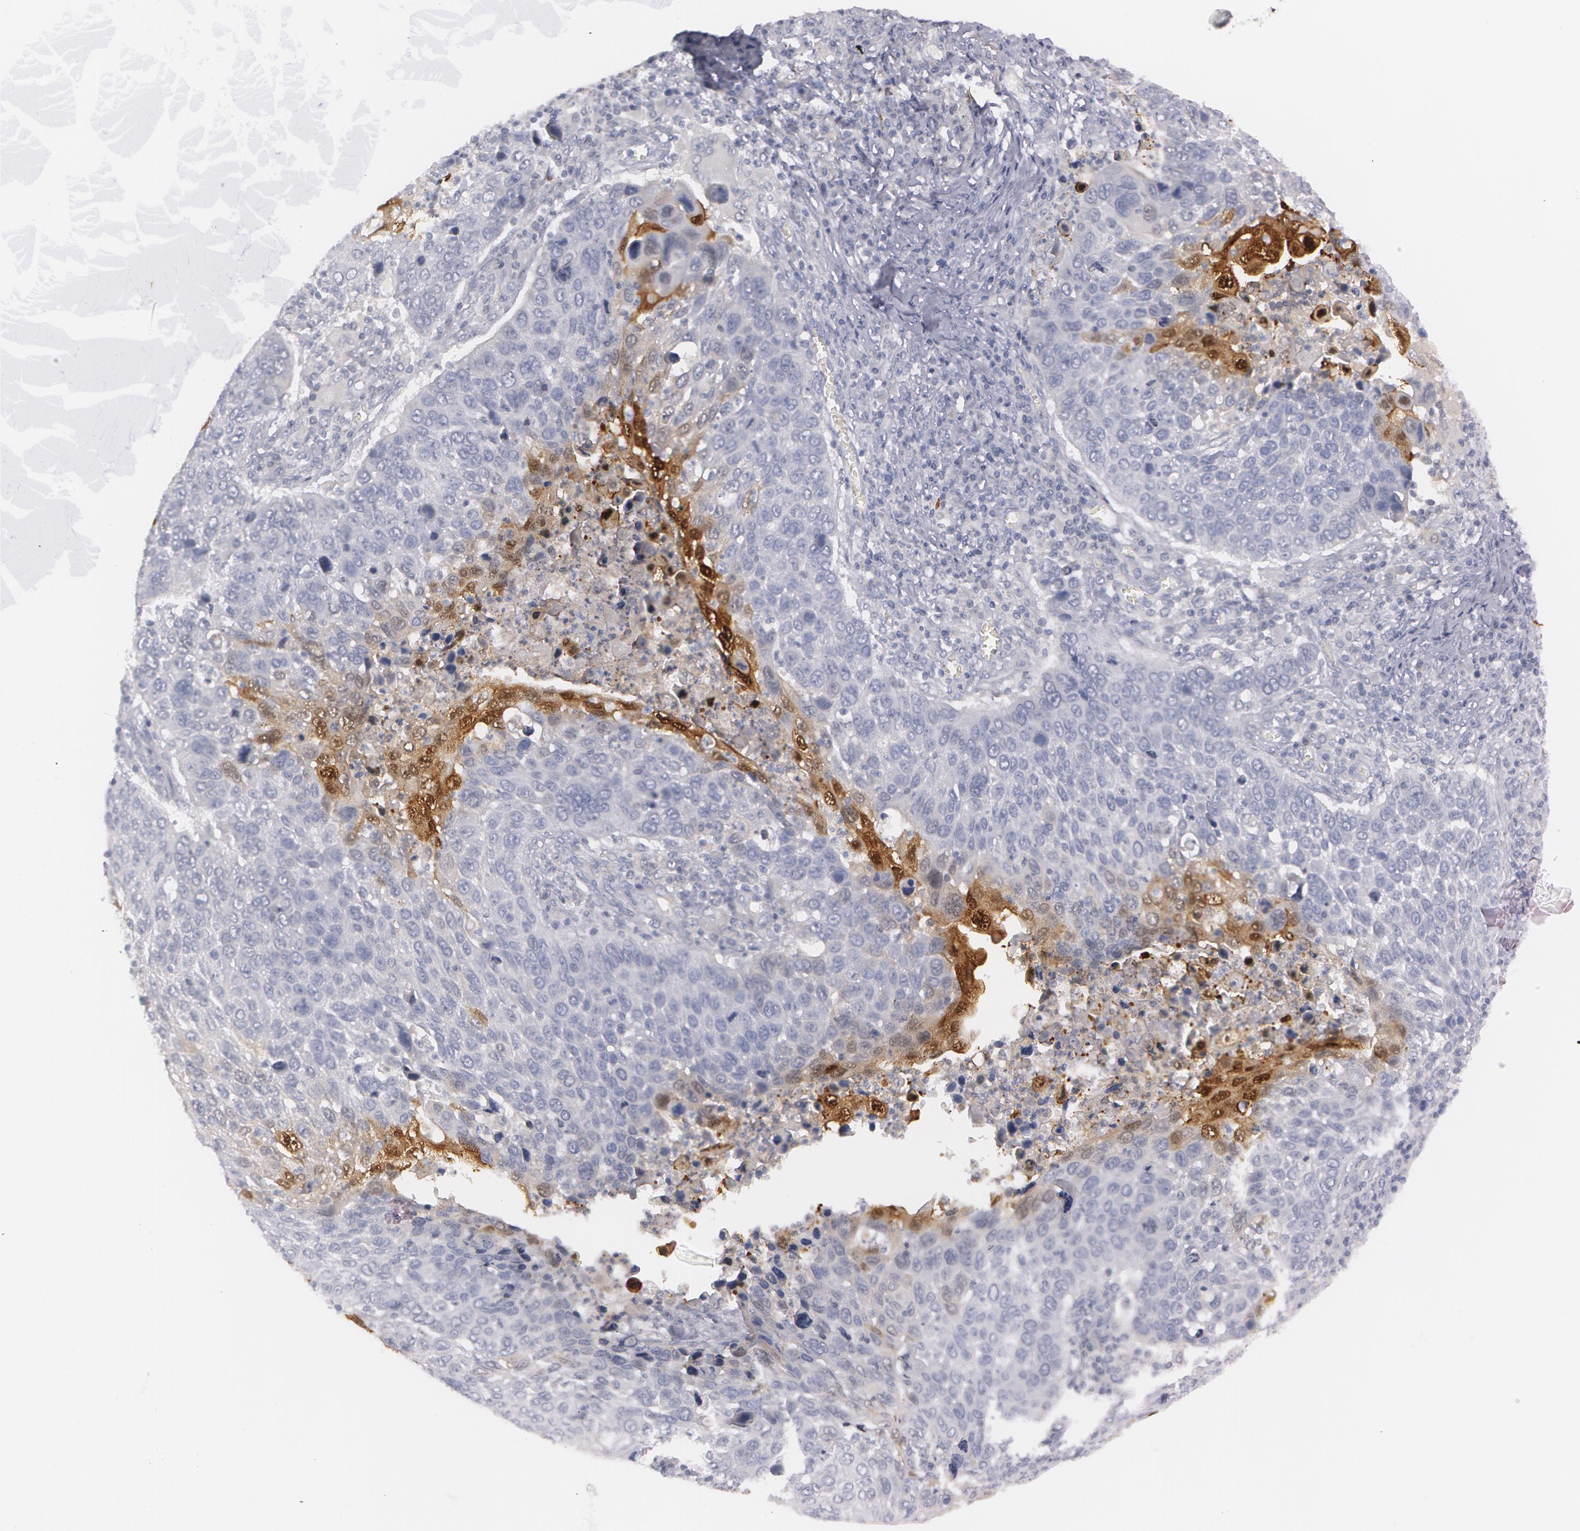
{"staining": {"intensity": "negative", "quantity": "none", "location": "none"}, "tissue": "lung cancer", "cell_type": "Tumor cells", "image_type": "cancer", "snomed": [{"axis": "morphology", "description": "Squamous cell carcinoma, NOS"}, {"axis": "topography", "description": "Lung"}], "caption": "The photomicrograph reveals no significant staining in tumor cells of squamous cell carcinoma (lung).", "gene": "IL1RN", "patient": {"sex": "male", "age": 68}}